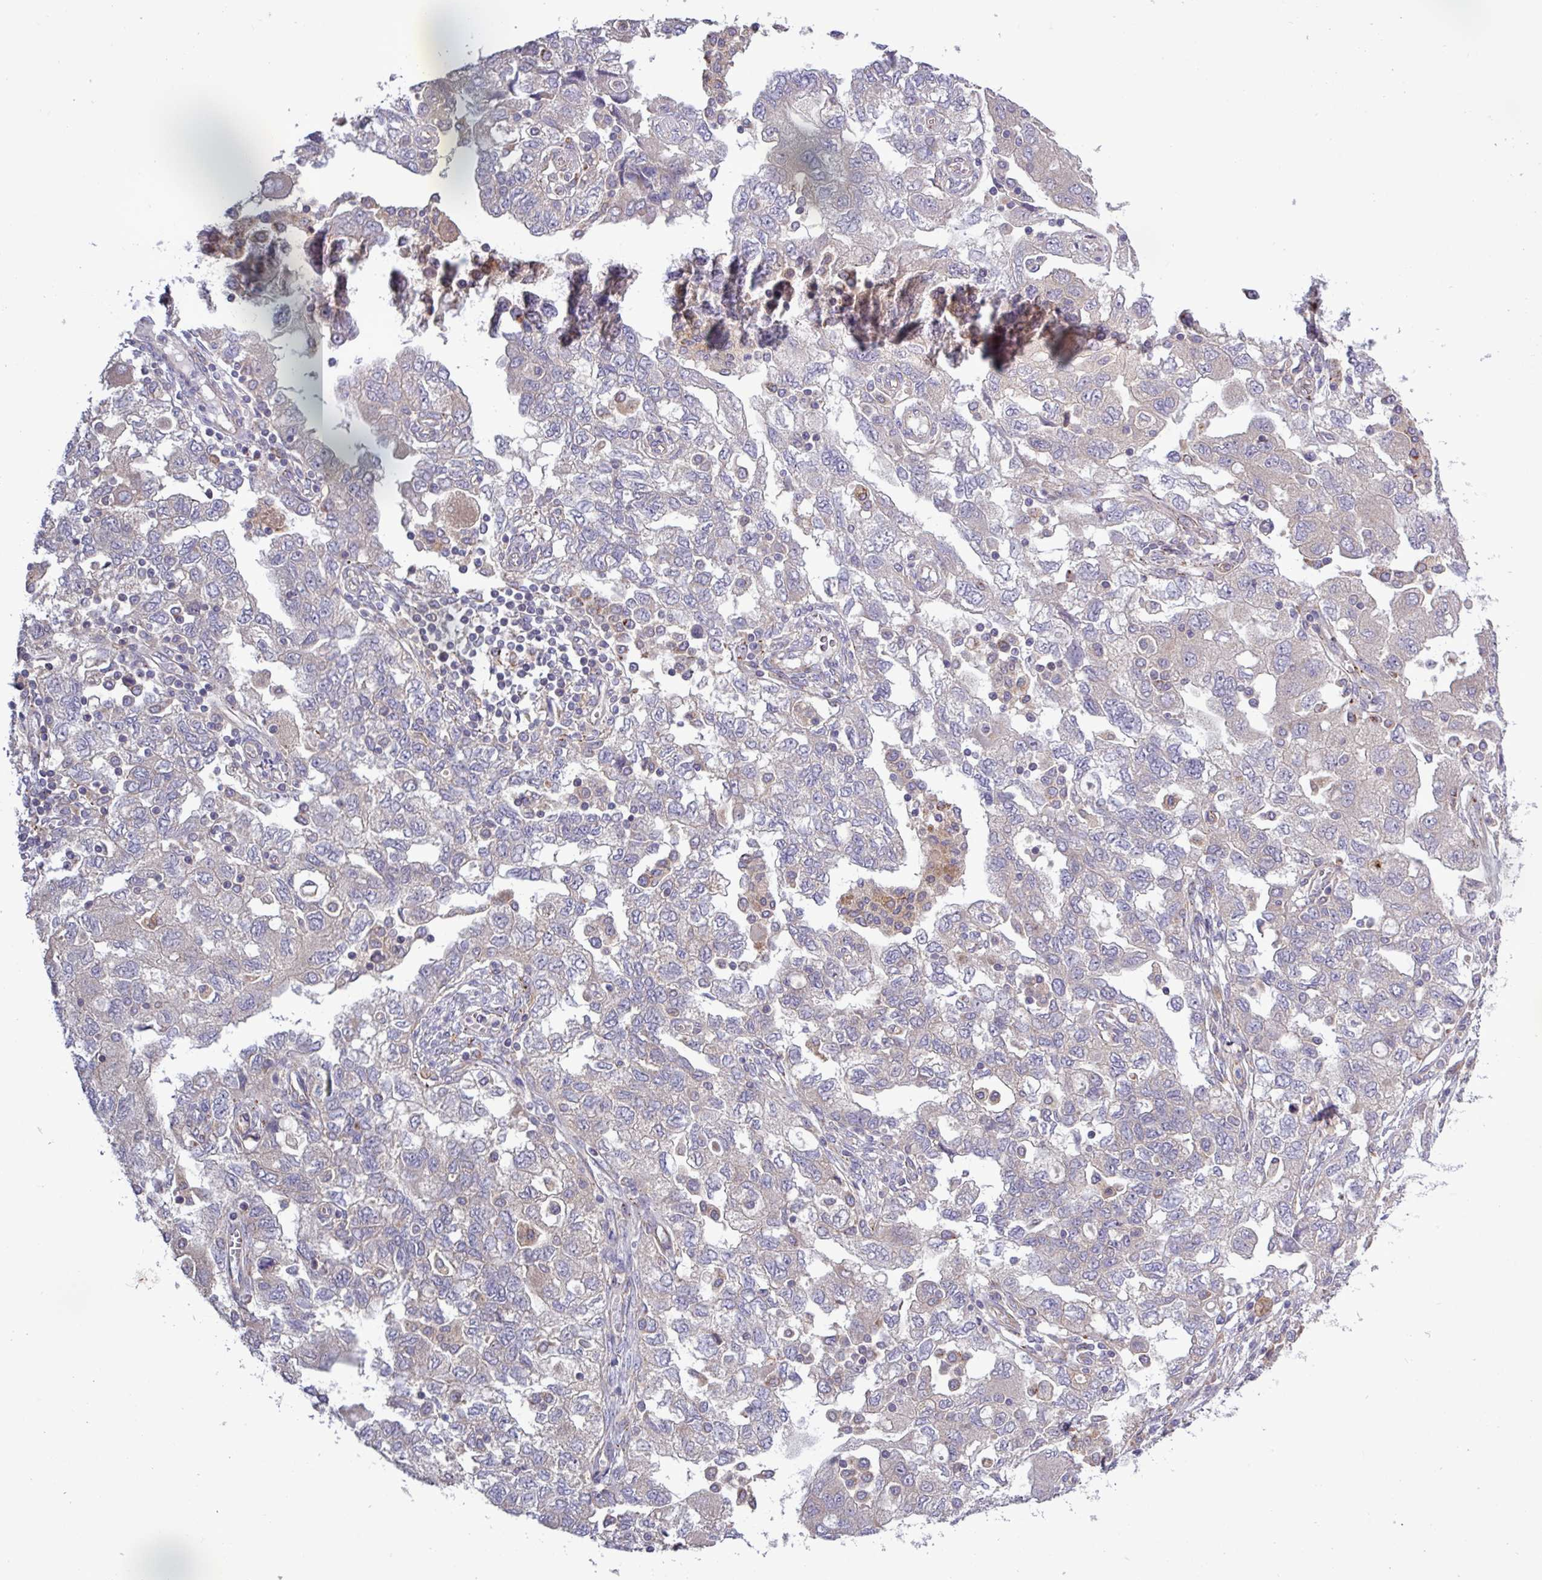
{"staining": {"intensity": "negative", "quantity": "none", "location": "none"}, "tissue": "ovarian cancer", "cell_type": "Tumor cells", "image_type": "cancer", "snomed": [{"axis": "morphology", "description": "Carcinoma, NOS"}, {"axis": "morphology", "description": "Cystadenocarcinoma, serous, NOS"}, {"axis": "topography", "description": "Ovary"}], "caption": "IHC histopathology image of neoplastic tissue: human ovarian cancer stained with DAB reveals no significant protein positivity in tumor cells.", "gene": "PLIN2", "patient": {"sex": "female", "age": 69}}